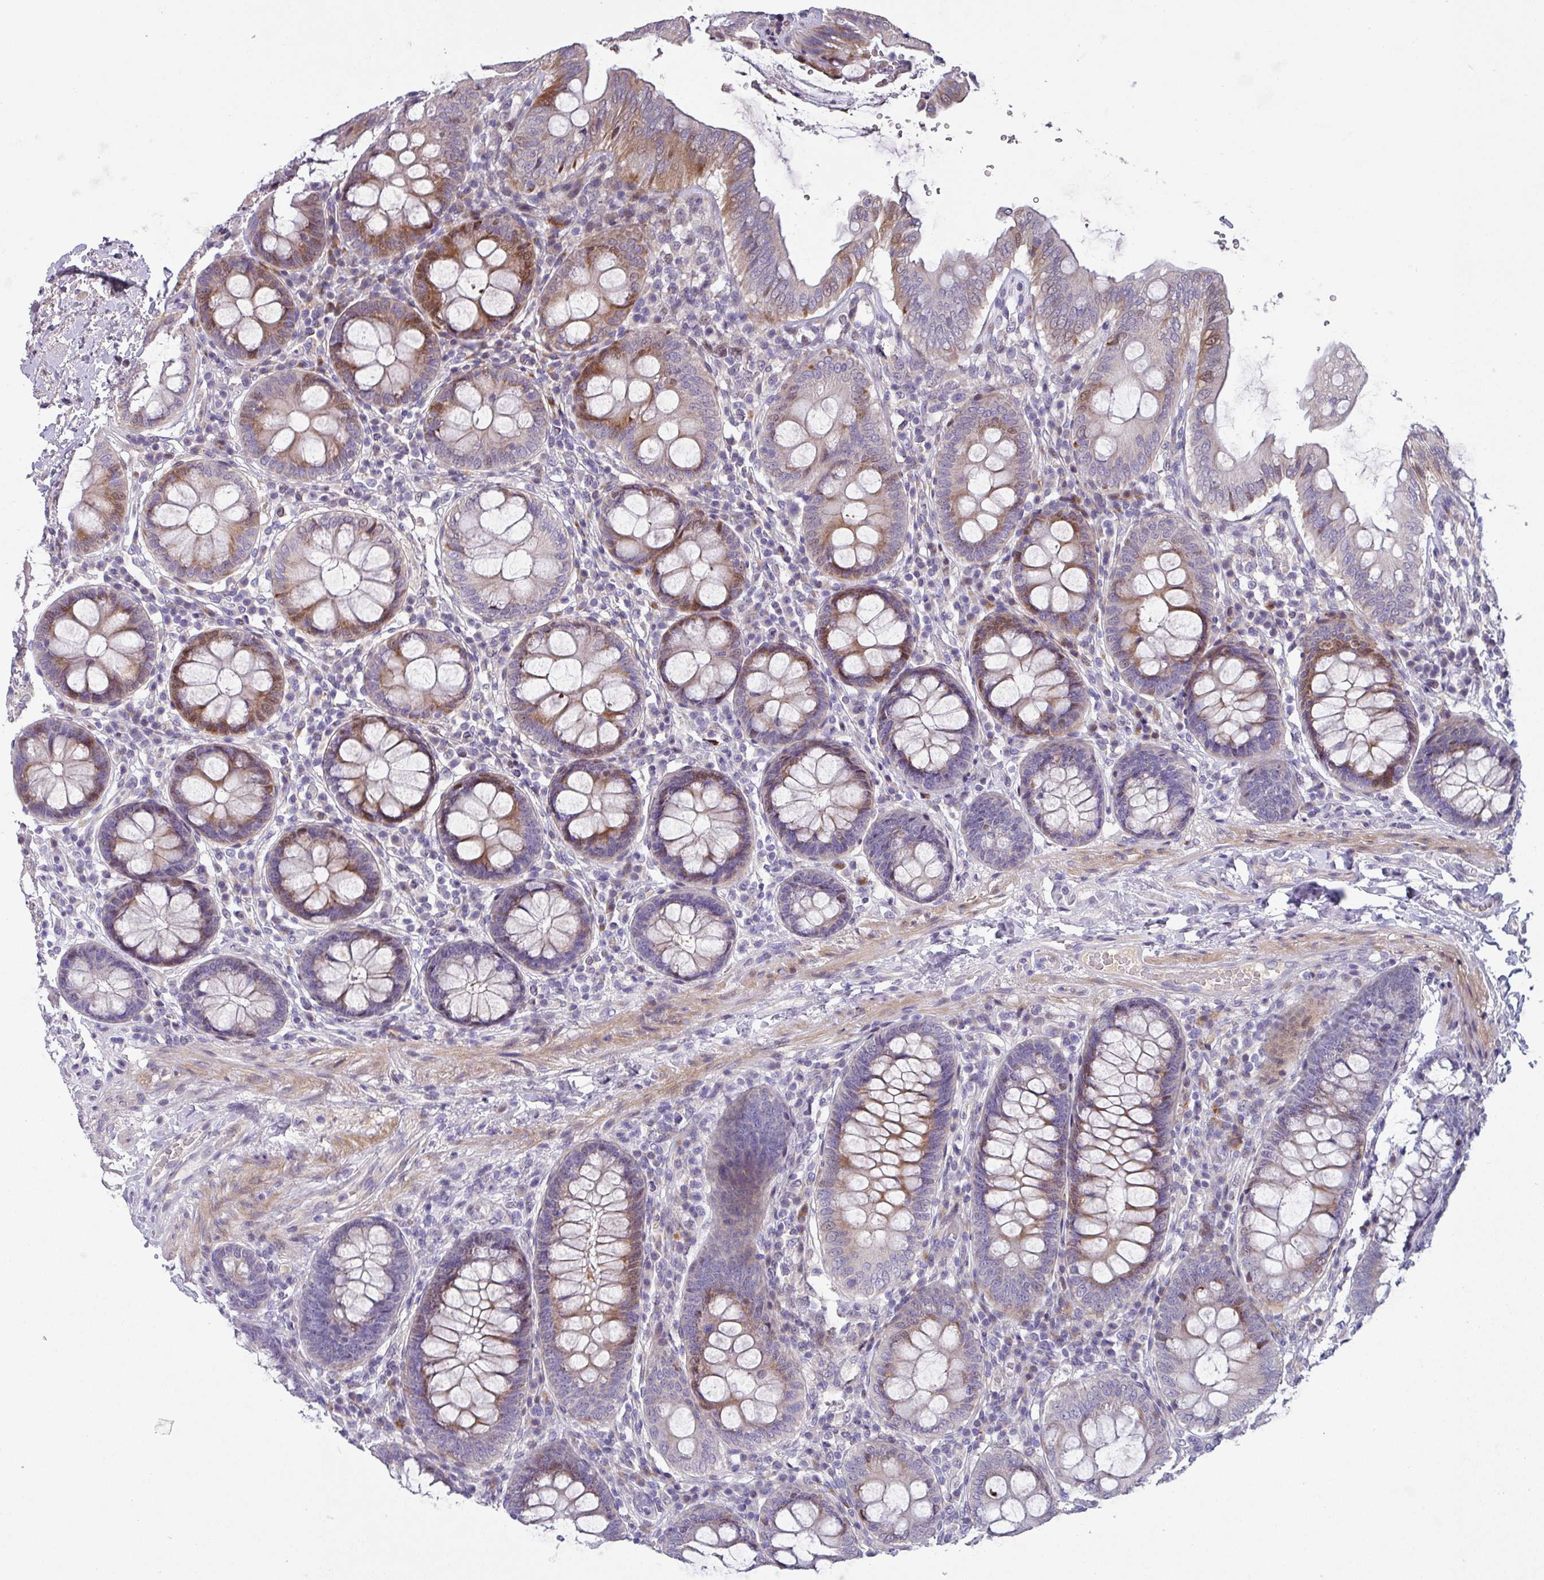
{"staining": {"intensity": "negative", "quantity": "none", "location": "none"}, "tissue": "colon", "cell_type": "Endothelial cells", "image_type": "normal", "snomed": [{"axis": "morphology", "description": "Normal tissue, NOS"}, {"axis": "topography", "description": "Colon"}], "caption": "IHC of benign human colon shows no expression in endothelial cells.", "gene": "KLHL3", "patient": {"sex": "male", "age": 84}}